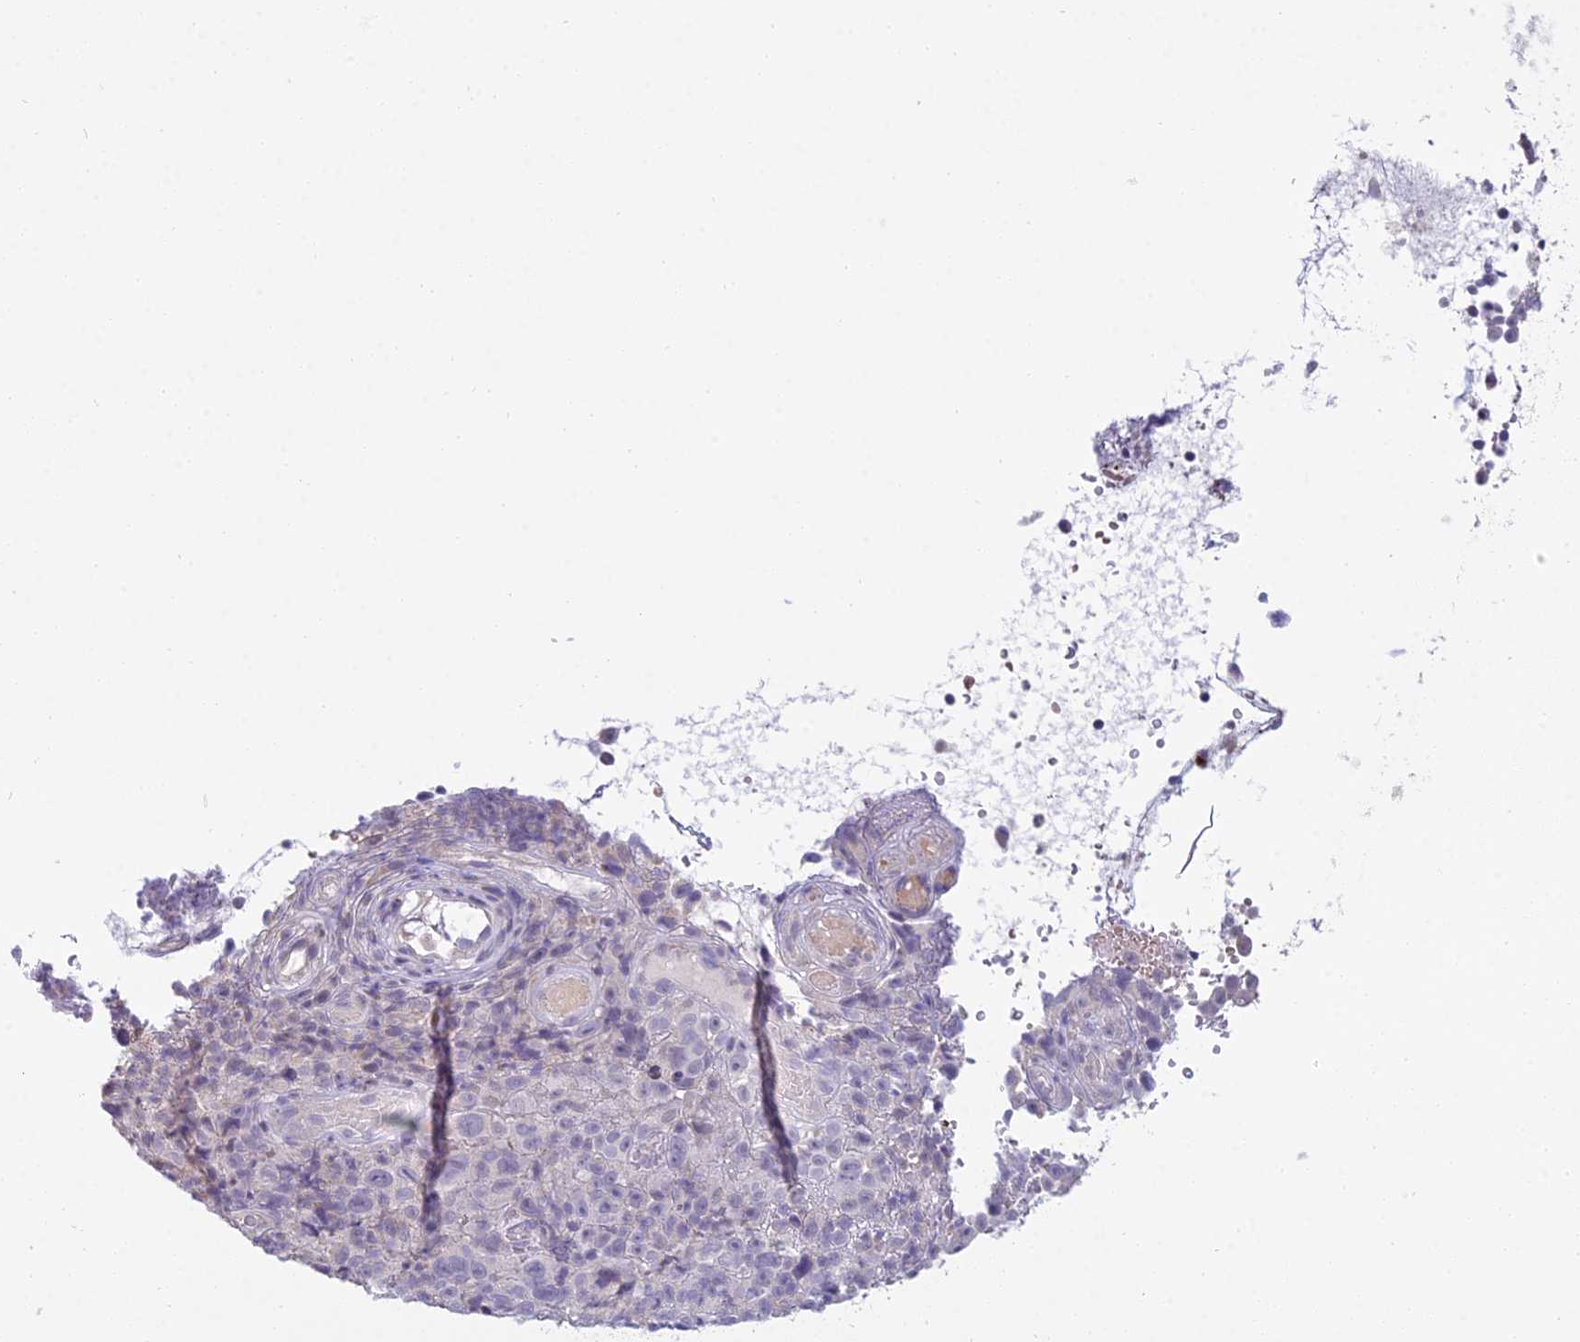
{"staining": {"intensity": "negative", "quantity": "none", "location": "none"}, "tissue": "melanoma", "cell_type": "Tumor cells", "image_type": "cancer", "snomed": [{"axis": "morphology", "description": "Malignant melanoma, NOS"}, {"axis": "topography", "description": "Skin"}], "caption": "DAB (3,3'-diaminobenzidine) immunohistochemical staining of human malignant melanoma exhibits no significant positivity in tumor cells. (IHC, brightfield microscopy, high magnification).", "gene": "CFAP206", "patient": {"sex": "female", "age": 82}}